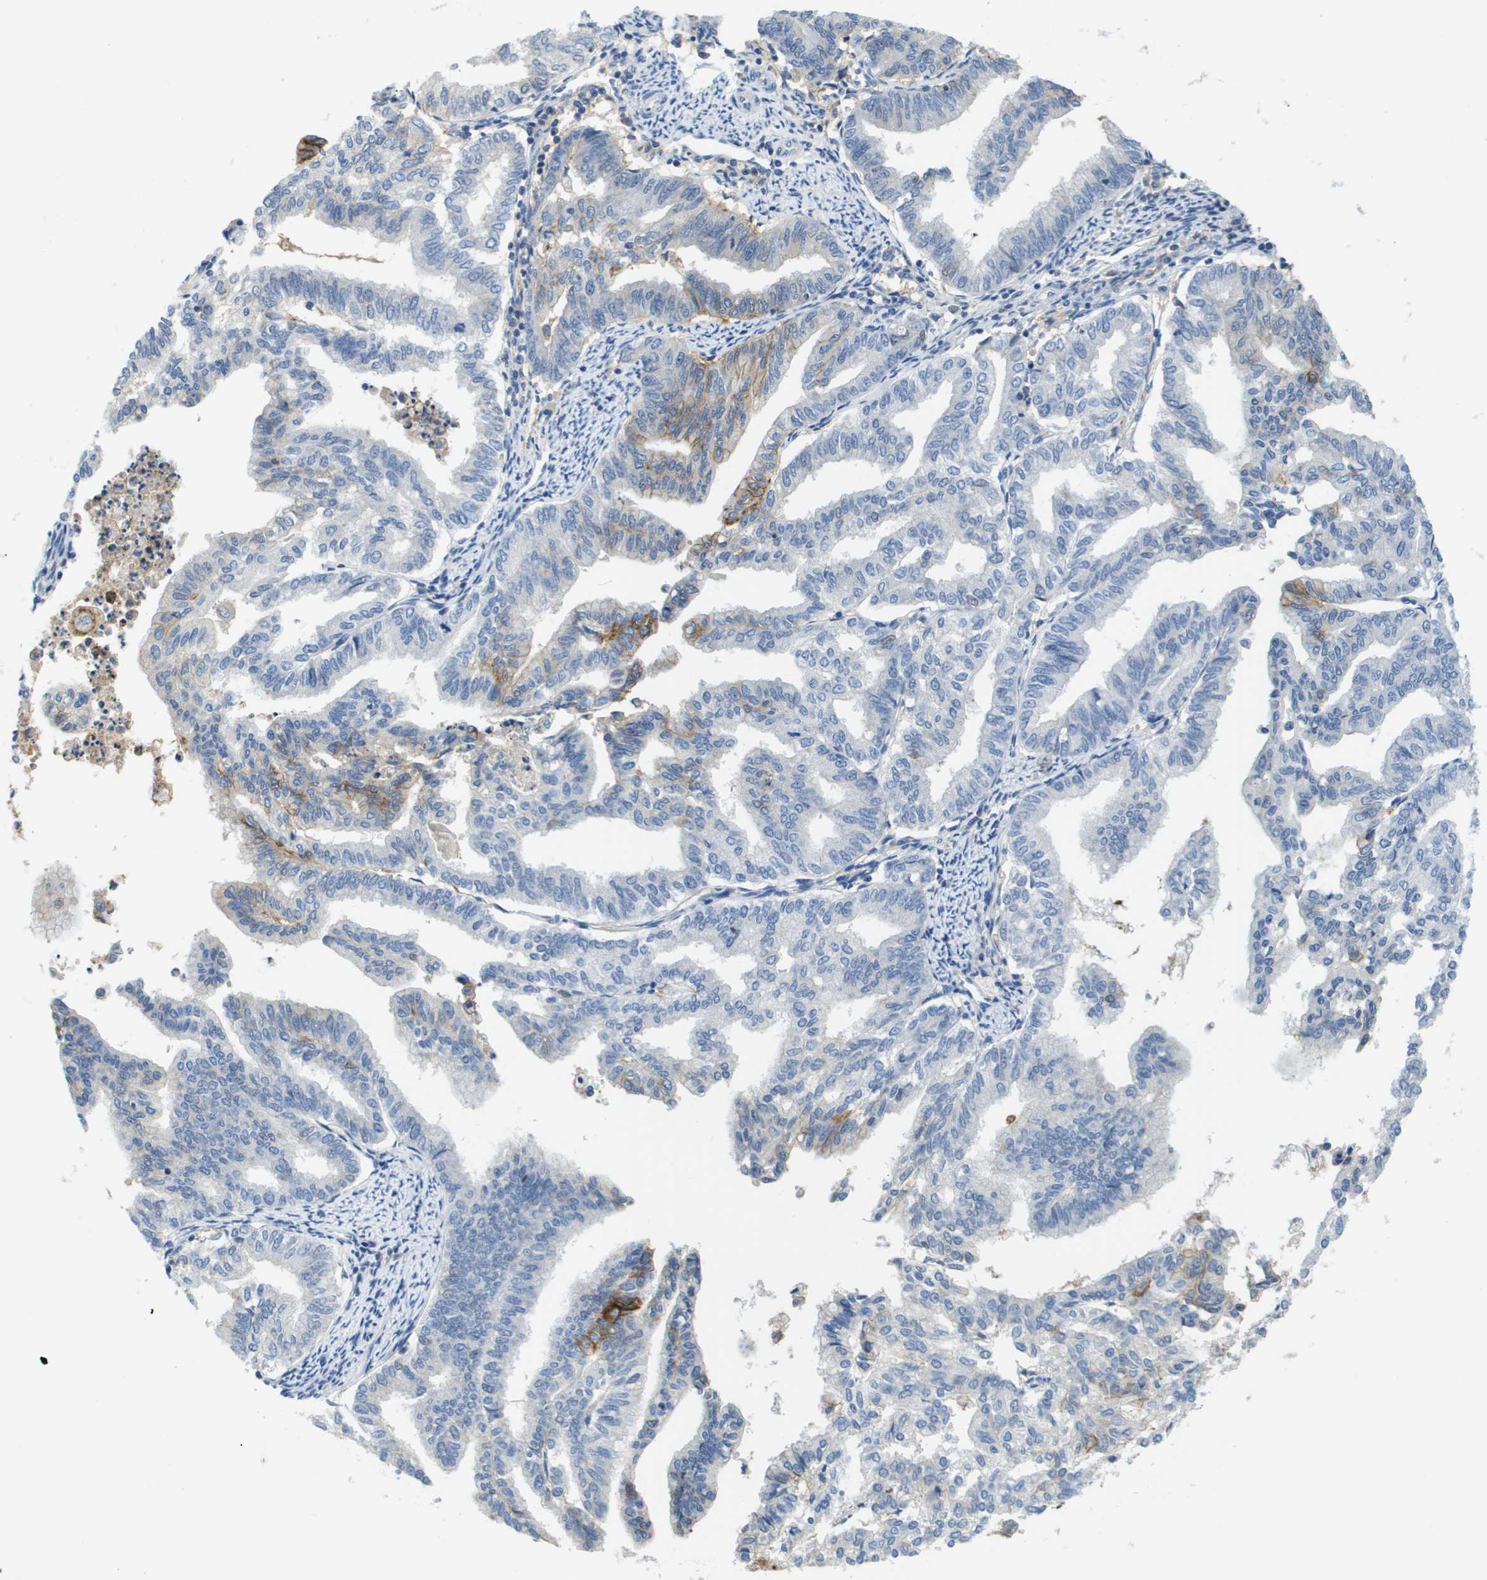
{"staining": {"intensity": "moderate", "quantity": "<25%", "location": "cytoplasmic/membranous"}, "tissue": "endometrial cancer", "cell_type": "Tumor cells", "image_type": "cancer", "snomed": [{"axis": "morphology", "description": "Adenocarcinoma, NOS"}, {"axis": "topography", "description": "Endometrium"}], "caption": "Adenocarcinoma (endometrial) stained with a protein marker displays moderate staining in tumor cells.", "gene": "SLC16A3", "patient": {"sex": "female", "age": 79}}